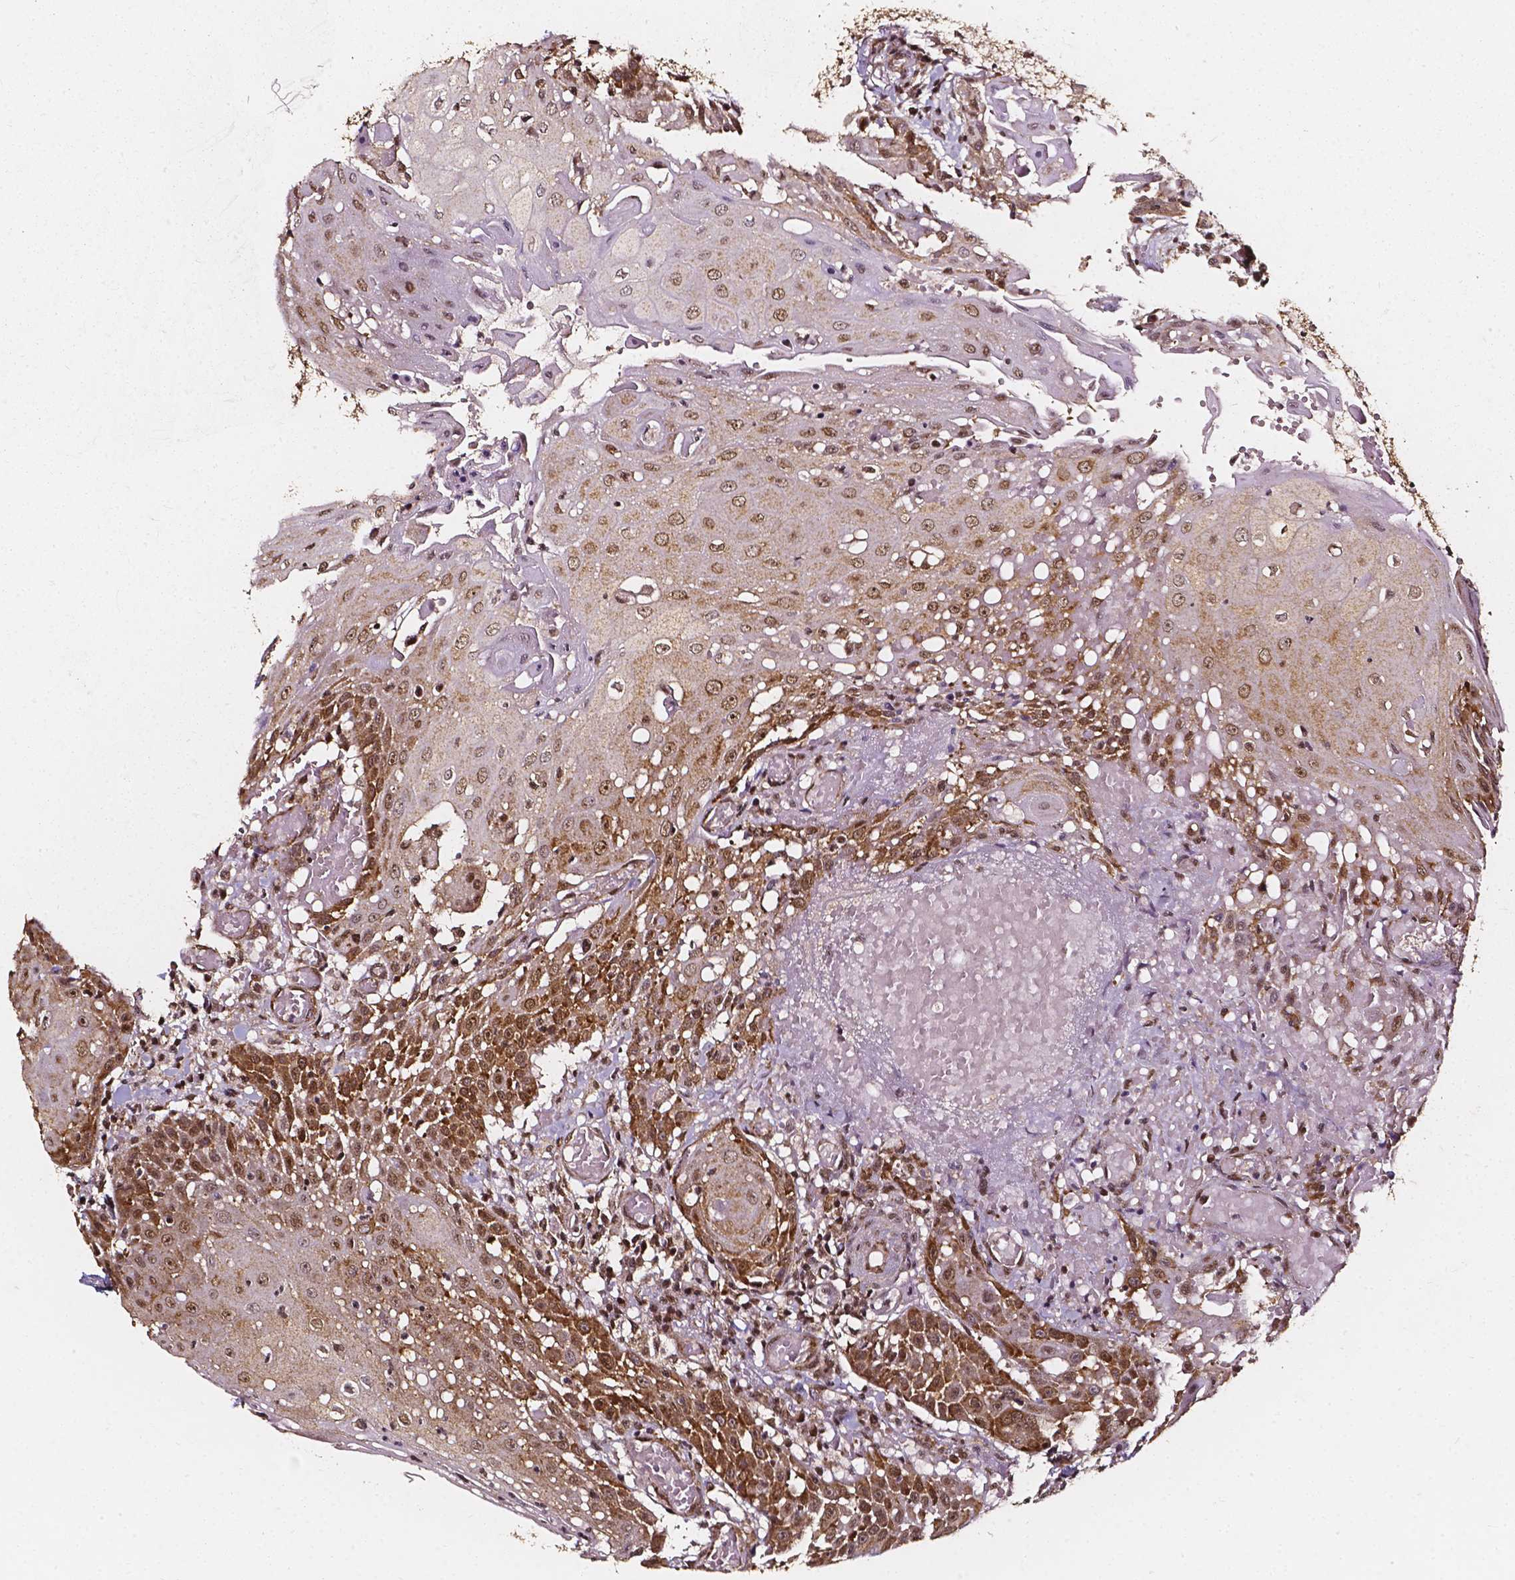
{"staining": {"intensity": "moderate", "quantity": ">75%", "location": "cytoplasmic/membranous,nuclear"}, "tissue": "head and neck cancer", "cell_type": "Tumor cells", "image_type": "cancer", "snomed": [{"axis": "morphology", "description": "Normal tissue, NOS"}, {"axis": "morphology", "description": "Squamous cell carcinoma, NOS"}, {"axis": "topography", "description": "Oral tissue"}, {"axis": "topography", "description": "Head-Neck"}], "caption": "Moderate cytoplasmic/membranous and nuclear protein staining is present in about >75% of tumor cells in head and neck squamous cell carcinoma. The protein is shown in brown color, while the nuclei are stained blue.", "gene": "SMN1", "patient": {"sex": "female", "age": 55}}